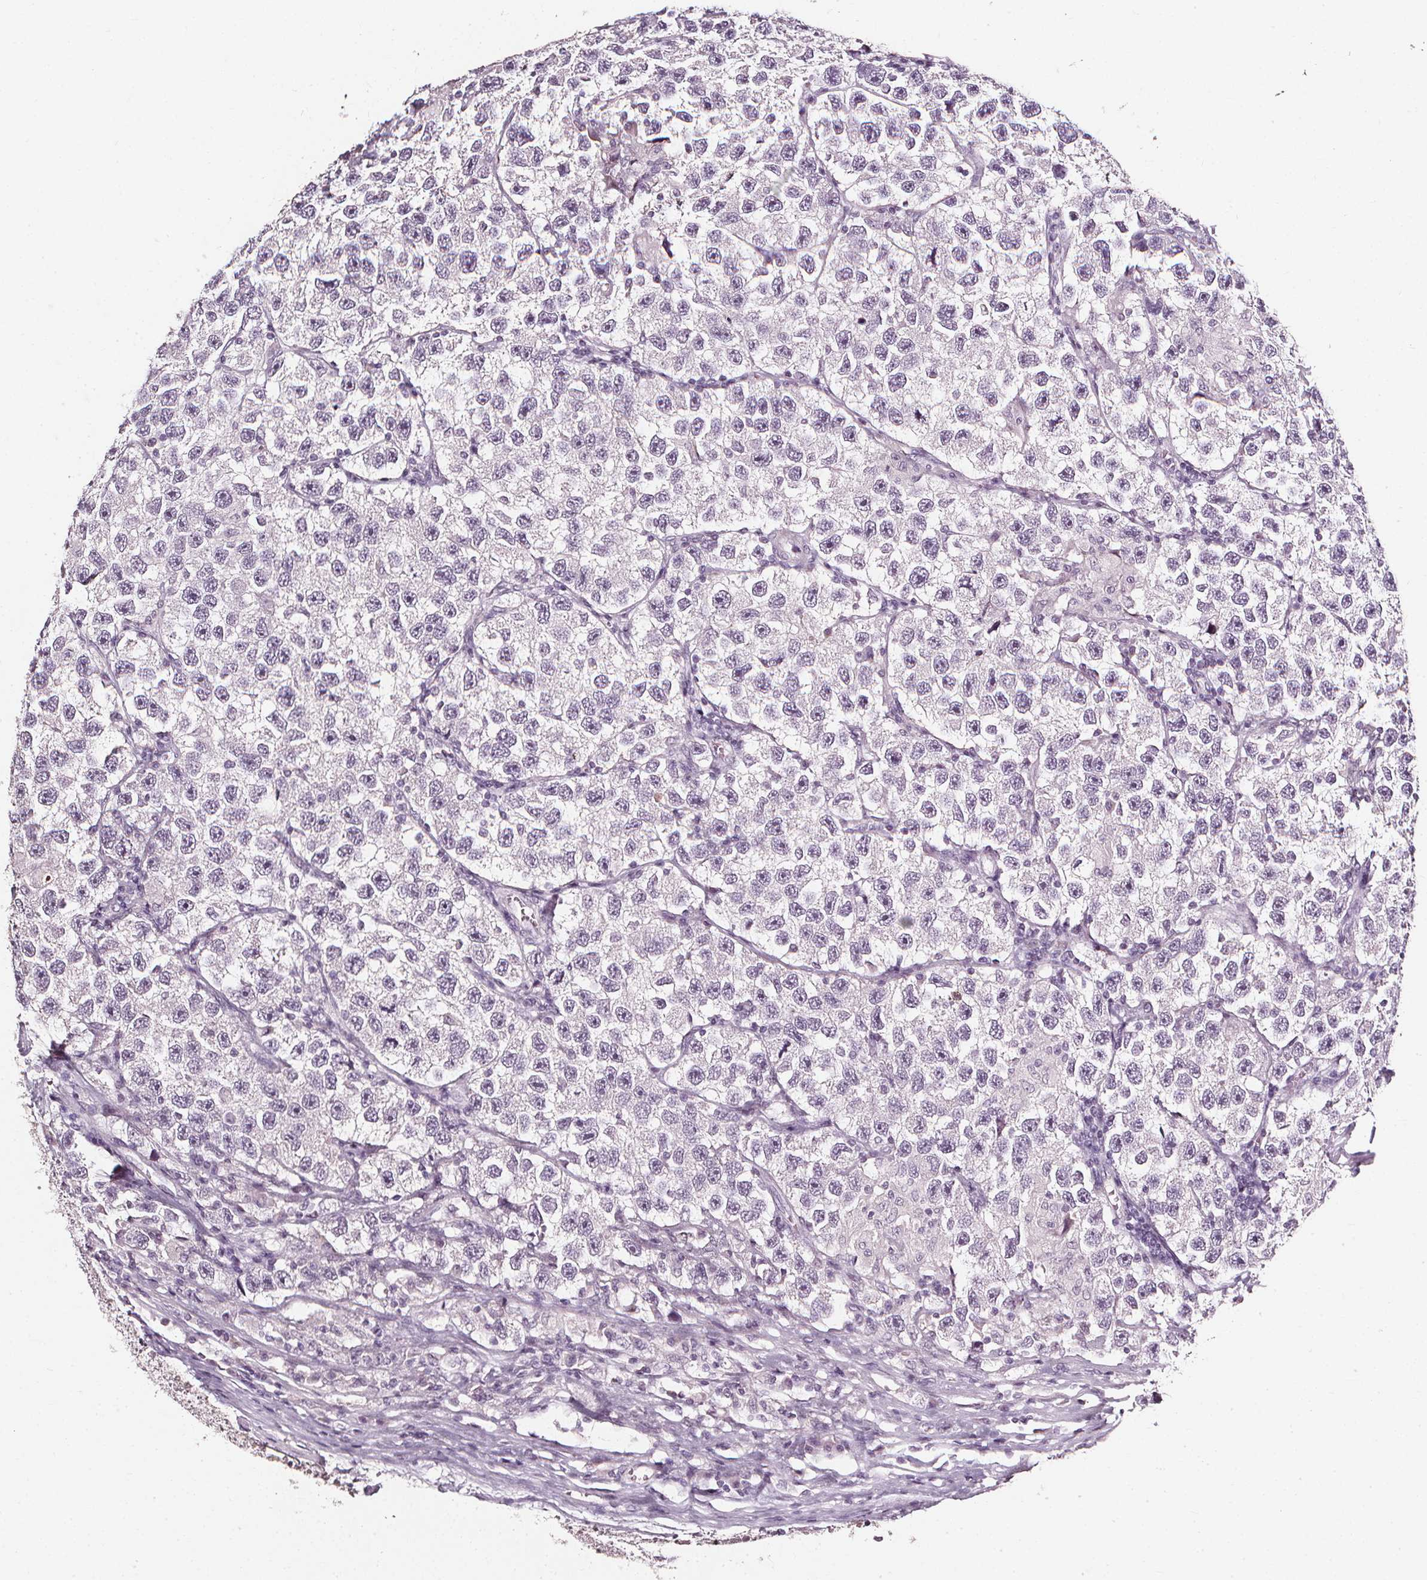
{"staining": {"intensity": "negative", "quantity": "none", "location": "none"}, "tissue": "testis cancer", "cell_type": "Tumor cells", "image_type": "cancer", "snomed": [{"axis": "morphology", "description": "Seminoma, NOS"}, {"axis": "topography", "description": "Testis"}], "caption": "An immunohistochemistry image of testis seminoma is shown. There is no staining in tumor cells of testis seminoma.", "gene": "DEFA5", "patient": {"sex": "male", "age": 26}}